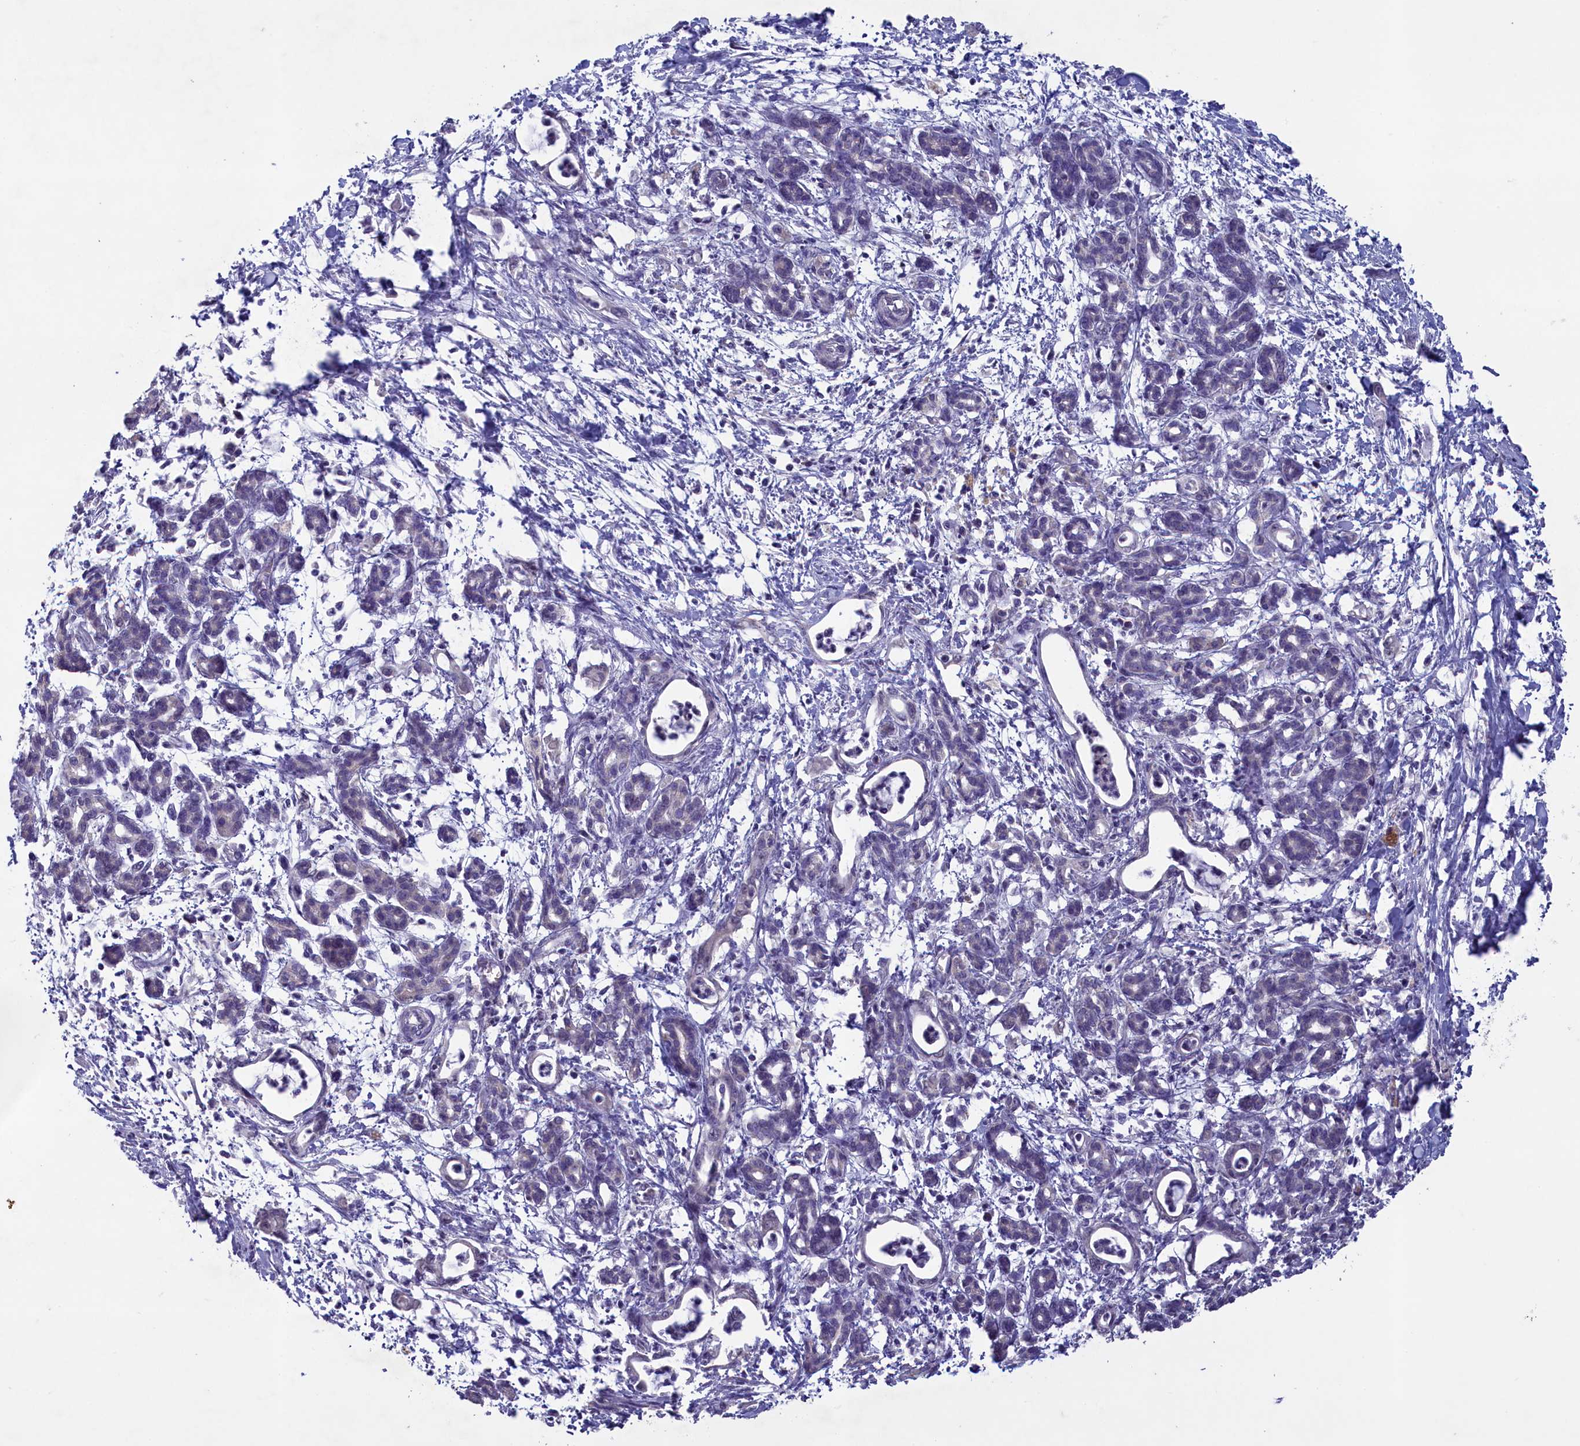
{"staining": {"intensity": "negative", "quantity": "none", "location": "none"}, "tissue": "pancreatic cancer", "cell_type": "Tumor cells", "image_type": "cancer", "snomed": [{"axis": "morphology", "description": "Adenocarcinoma, NOS"}, {"axis": "topography", "description": "Pancreas"}], "caption": "Human pancreatic cancer (adenocarcinoma) stained for a protein using immunohistochemistry demonstrates no expression in tumor cells.", "gene": "ATF7IP2", "patient": {"sex": "female", "age": 55}}